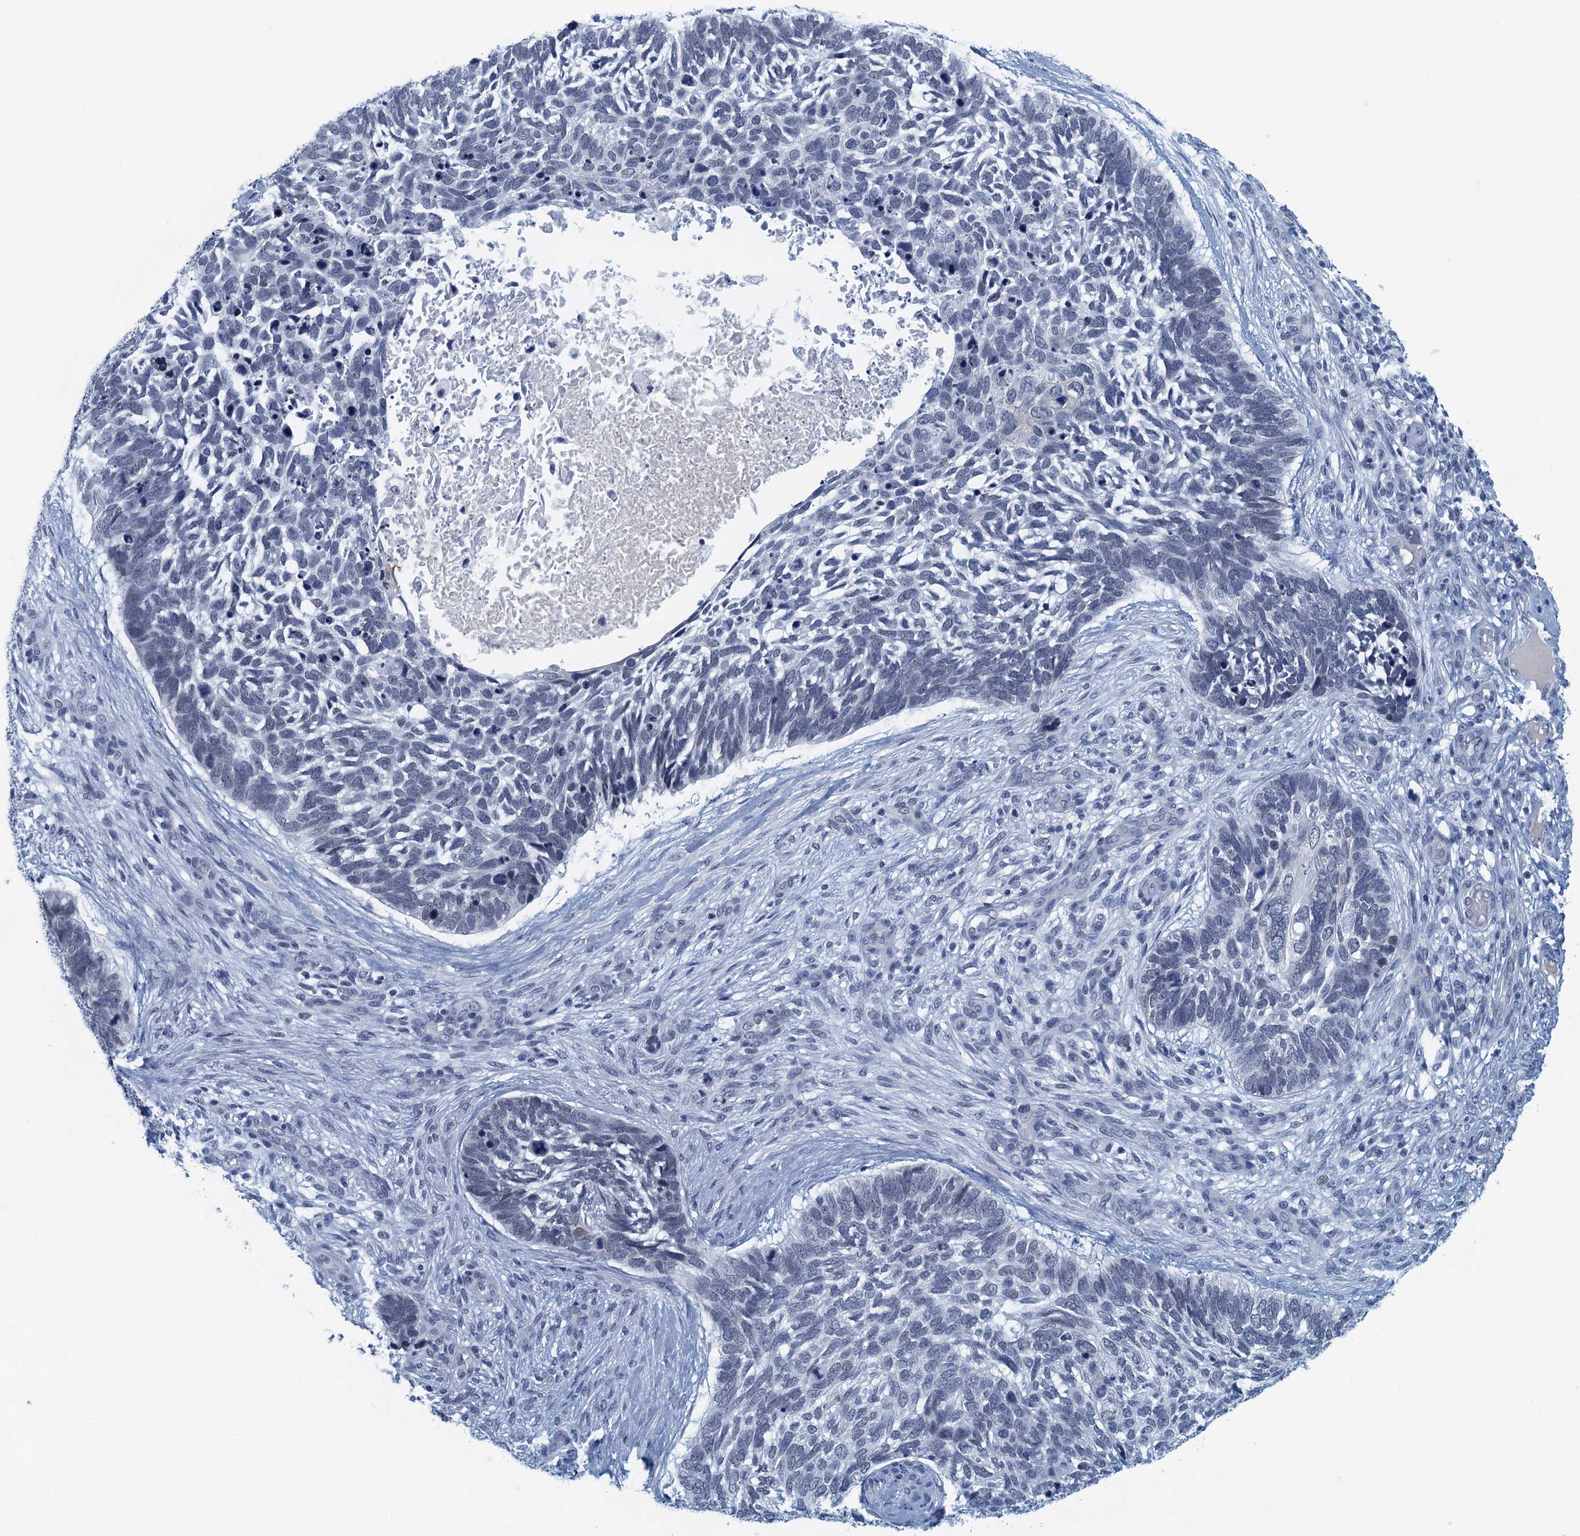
{"staining": {"intensity": "negative", "quantity": "none", "location": "none"}, "tissue": "skin cancer", "cell_type": "Tumor cells", "image_type": "cancer", "snomed": [{"axis": "morphology", "description": "Basal cell carcinoma"}, {"axis": "topography", "description": "Skin"}], "caption": "Tumor cells are negative for protein expression in human skin cancer (basal cell carcinoma).", "gene": "ENSG00000131152", "patient": {"sex": "male", "age": 88}}